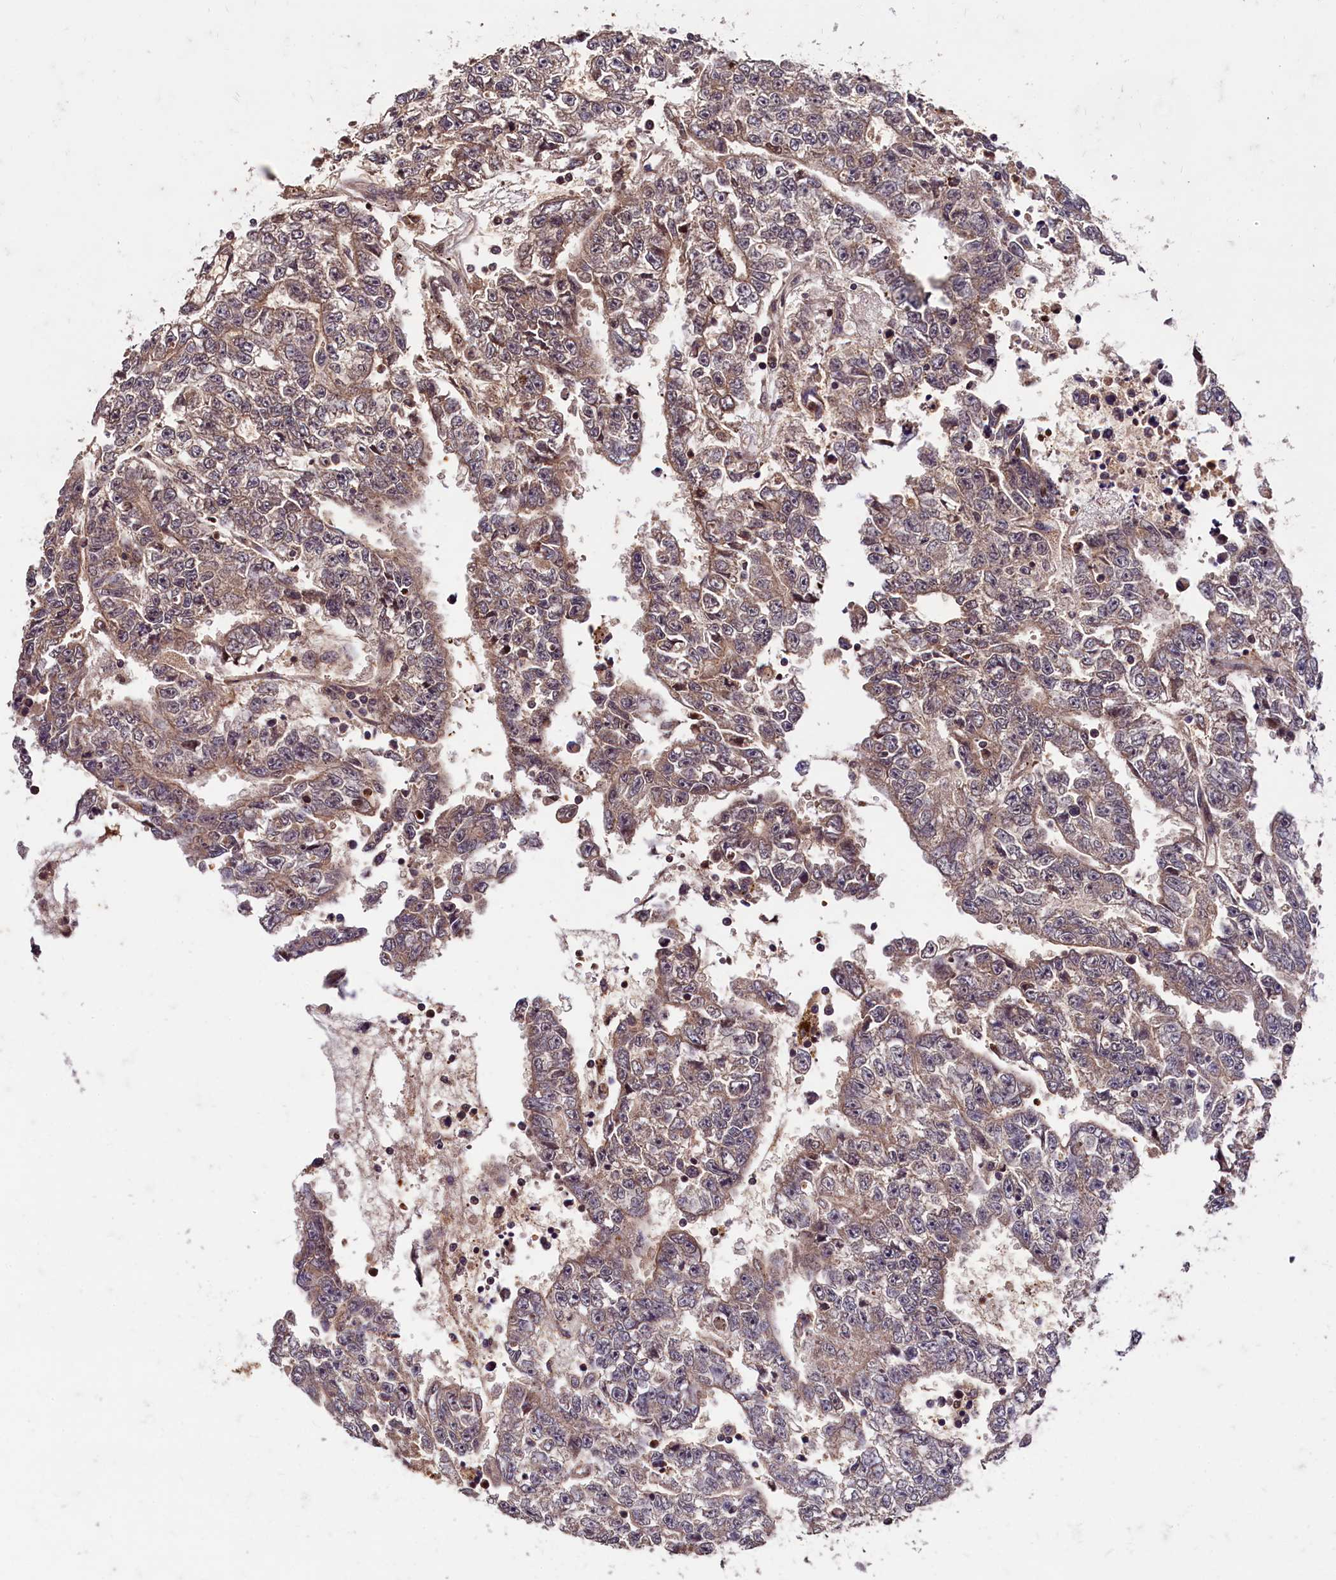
{"staining": {"intensity": "weak", "quantity": "25%-75%", "location": "cytoplasmic/membranous"}, "tissue": "testis cancer", "cell_type": "Tumor cells", "image_type": "cancer", "snomed": [{"axis": "morphology", "description": "Carcinoma, Embryonal, NOS"}, {"axis": "topography", "description": "Testis"}], "caption": "A low amount of weak cytoplasmic/membranous staining is seen in approximately 25%-75% of tumor cells in testis cancer tissue.", "gene": "CSTPP1", "patient": {"sex": "male", "age": 25}}